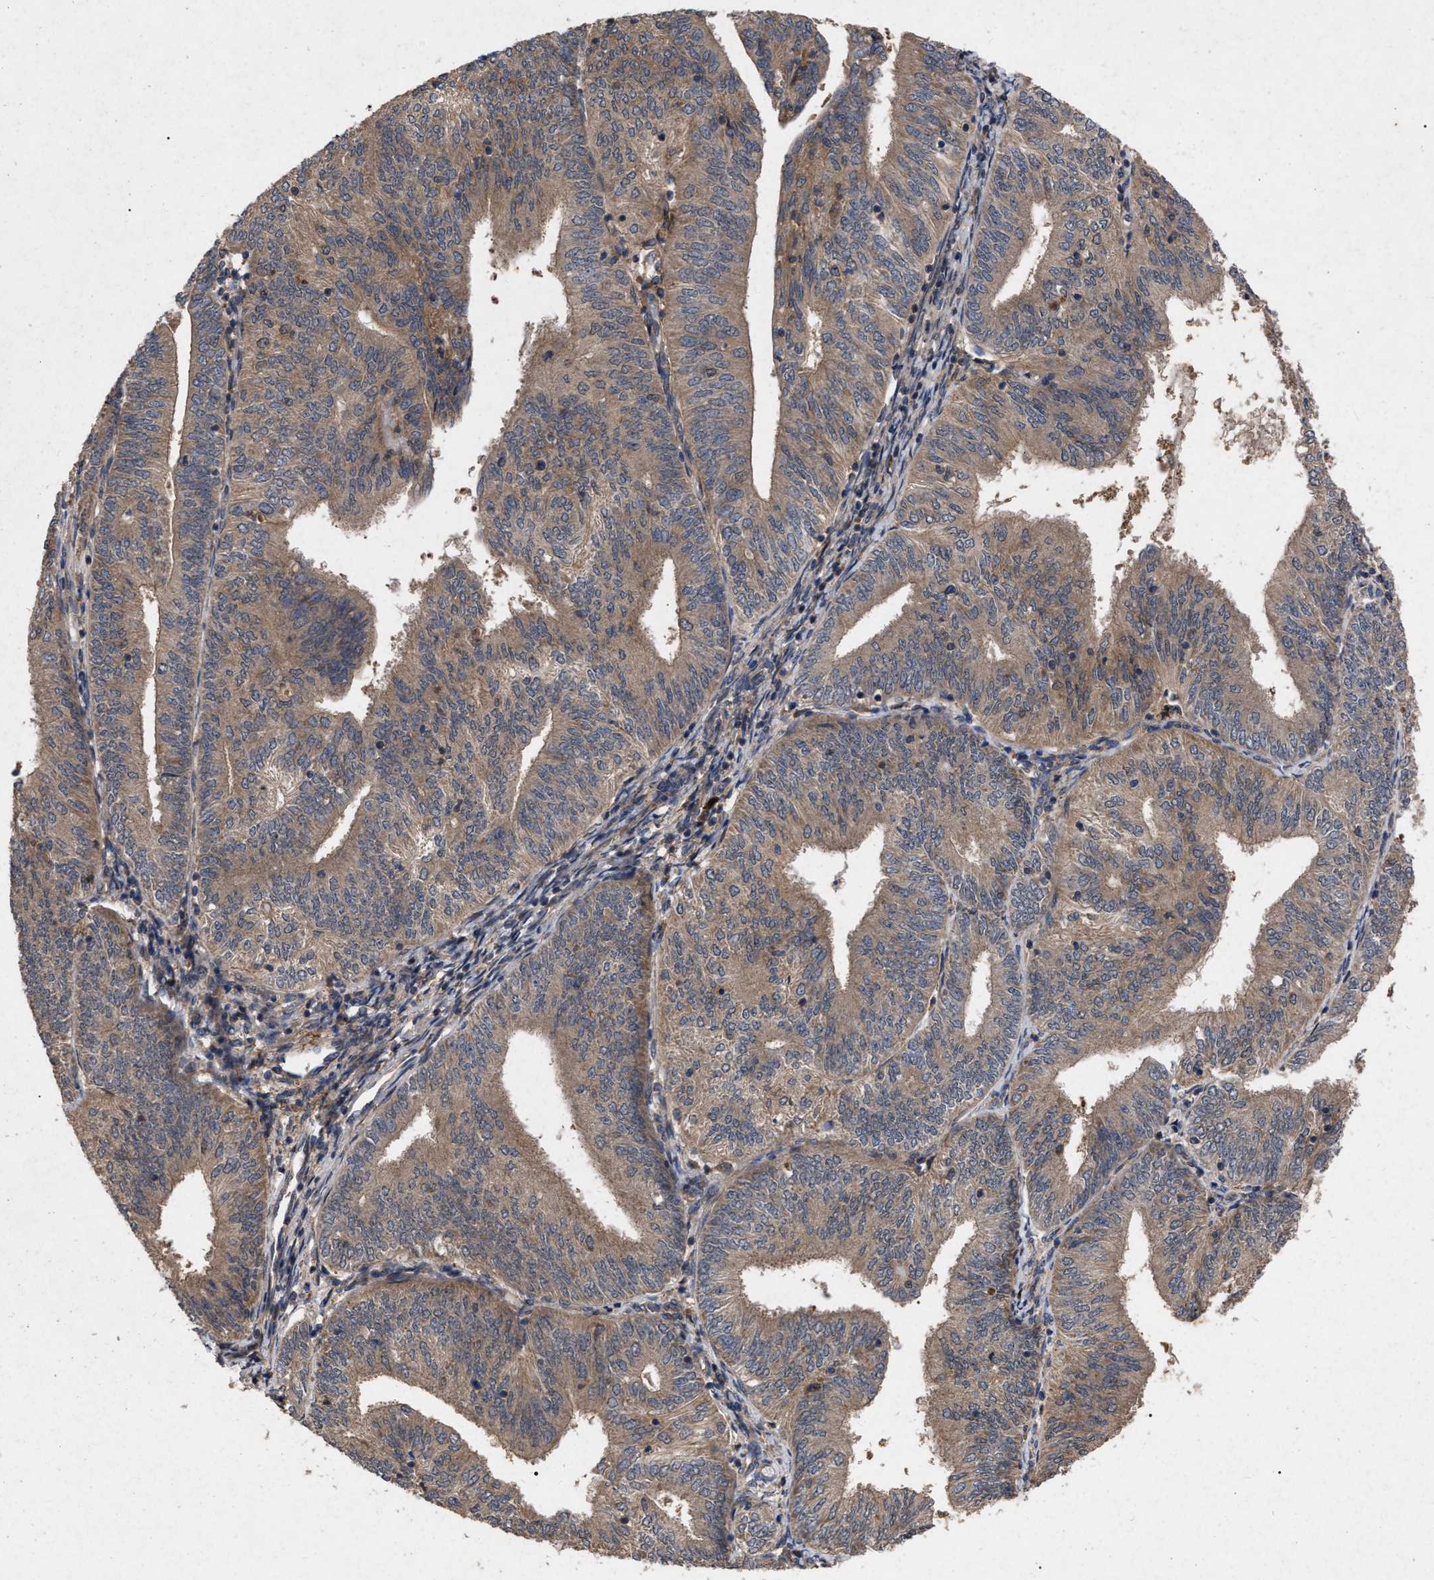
{"staining": {"intensity": "moderate", "quantity": ">75%", "location": "cytoplasmic/membranous"}, "tissue": "endometrial cancer", "cell_type": "Tumor cells", "image_type": "cancer", "snomed": [{"axis": "morphology", "description": "Adenocarcinoma, NOS"}, {"axis": "topography", "description": "Endometrium"}], "caption": "Immunohistochemical staining of human endometrial adenocarcinoma demonstrates medium levels of moderate cytoplasmic/membranous positivity in about >75% of tumor cells.", "gene": "CDKN2C", "patient": {"sex": "female", "age": 58}}